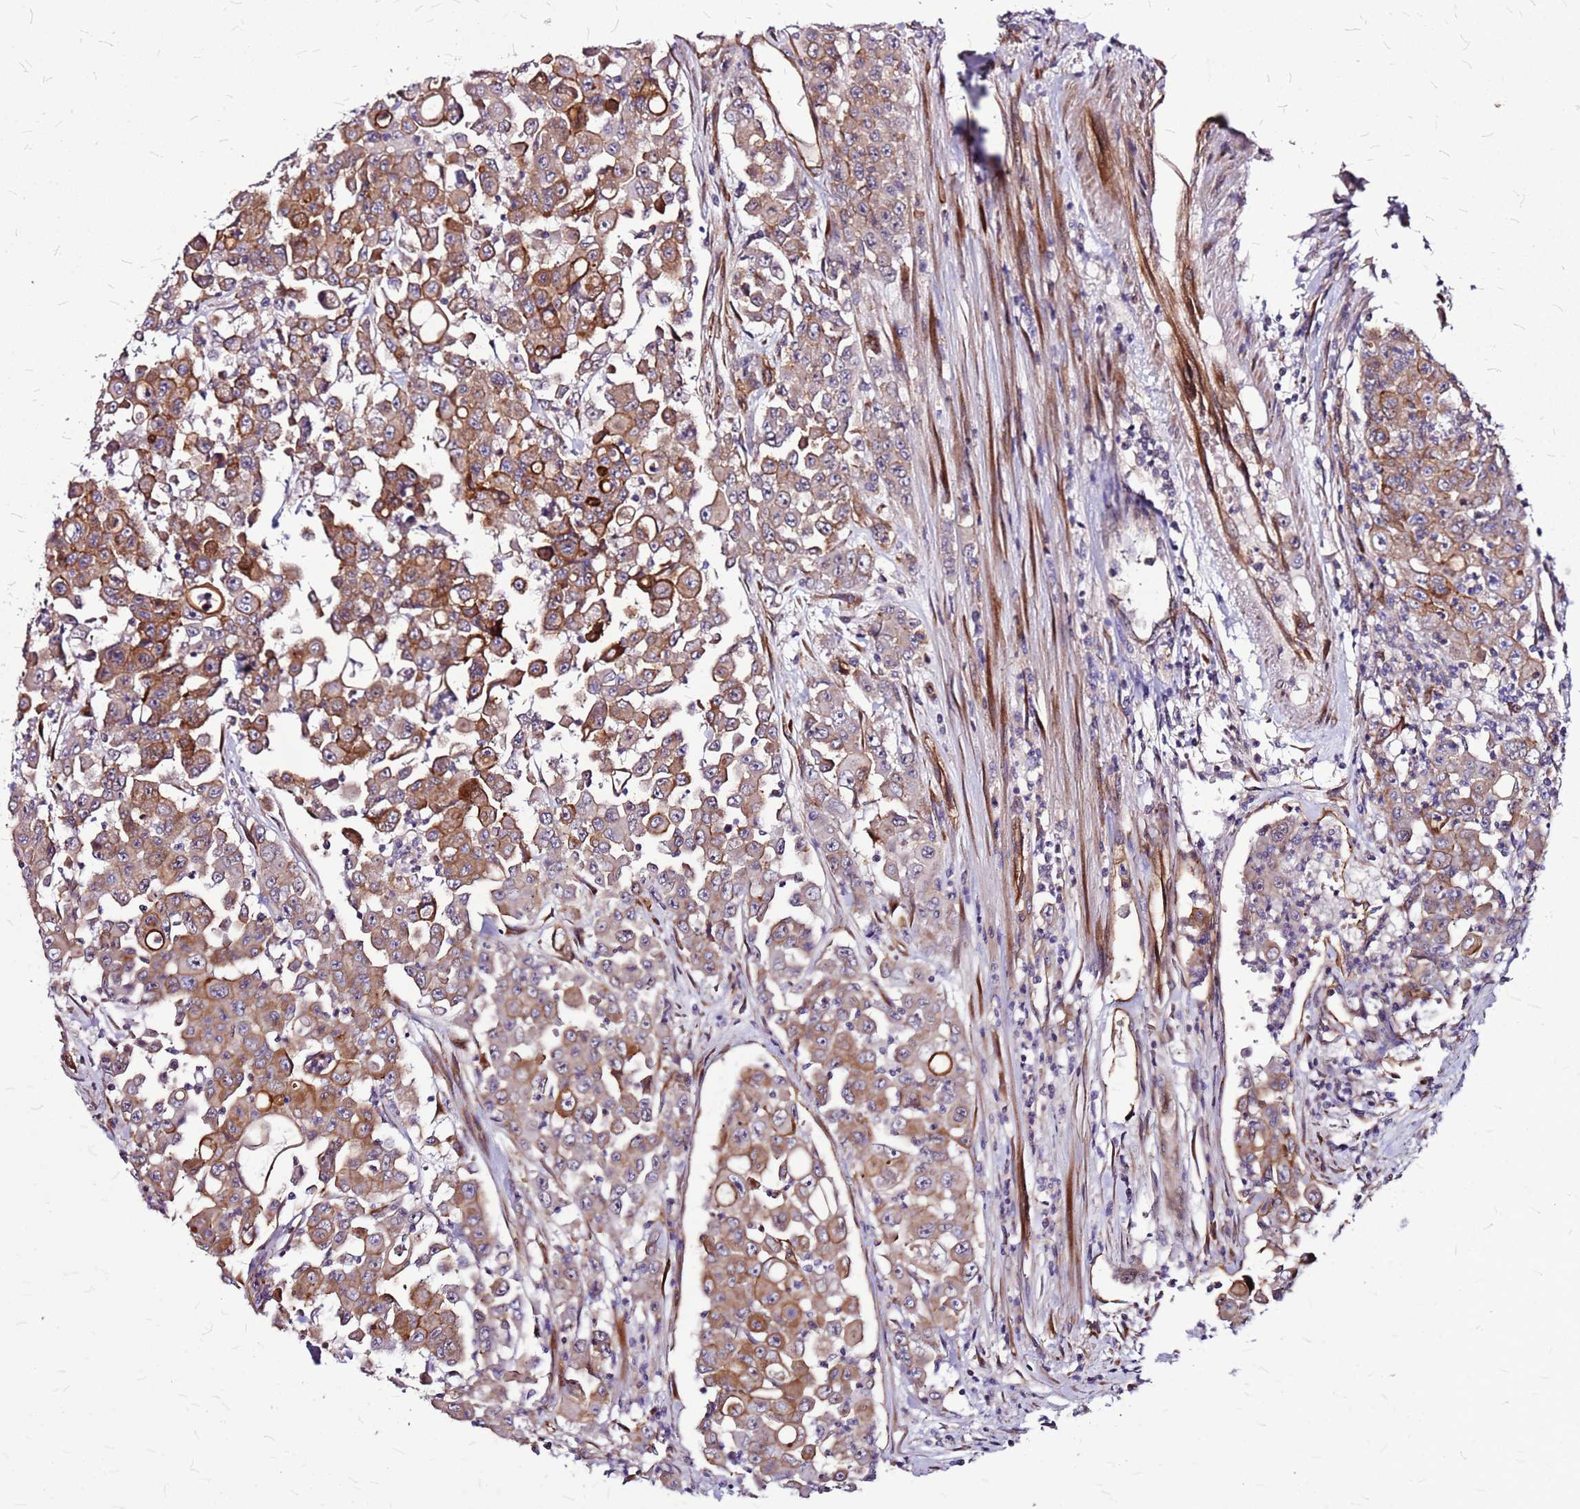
{"staining": {"intensity": "moderate", "quantity": ">75%", "location": "cytoplasmic/membranous"}, "tissue": "colorectal cancer", "cell_type": "Tumor cells", "image_type": "cancer", "snomed": [{"axis": "morphology", "description": "Adenocarcinoma, NOS"}, {"axis": "topography", "description": "Colon"}], "caption": "Immunohistochemical staining of human colorectal cancer (adenocarcinoma) exhibits medium levels of moderate cytoplasmic/membranous protein expression in approximately >75% of tumor cells. Using DAB (brown) and hematoxylin (blue) stains, captured at high magnification using brightfield microscopy.", "gene": "TOPAZ1", "patient": {"sex": "male", "age": 51}}